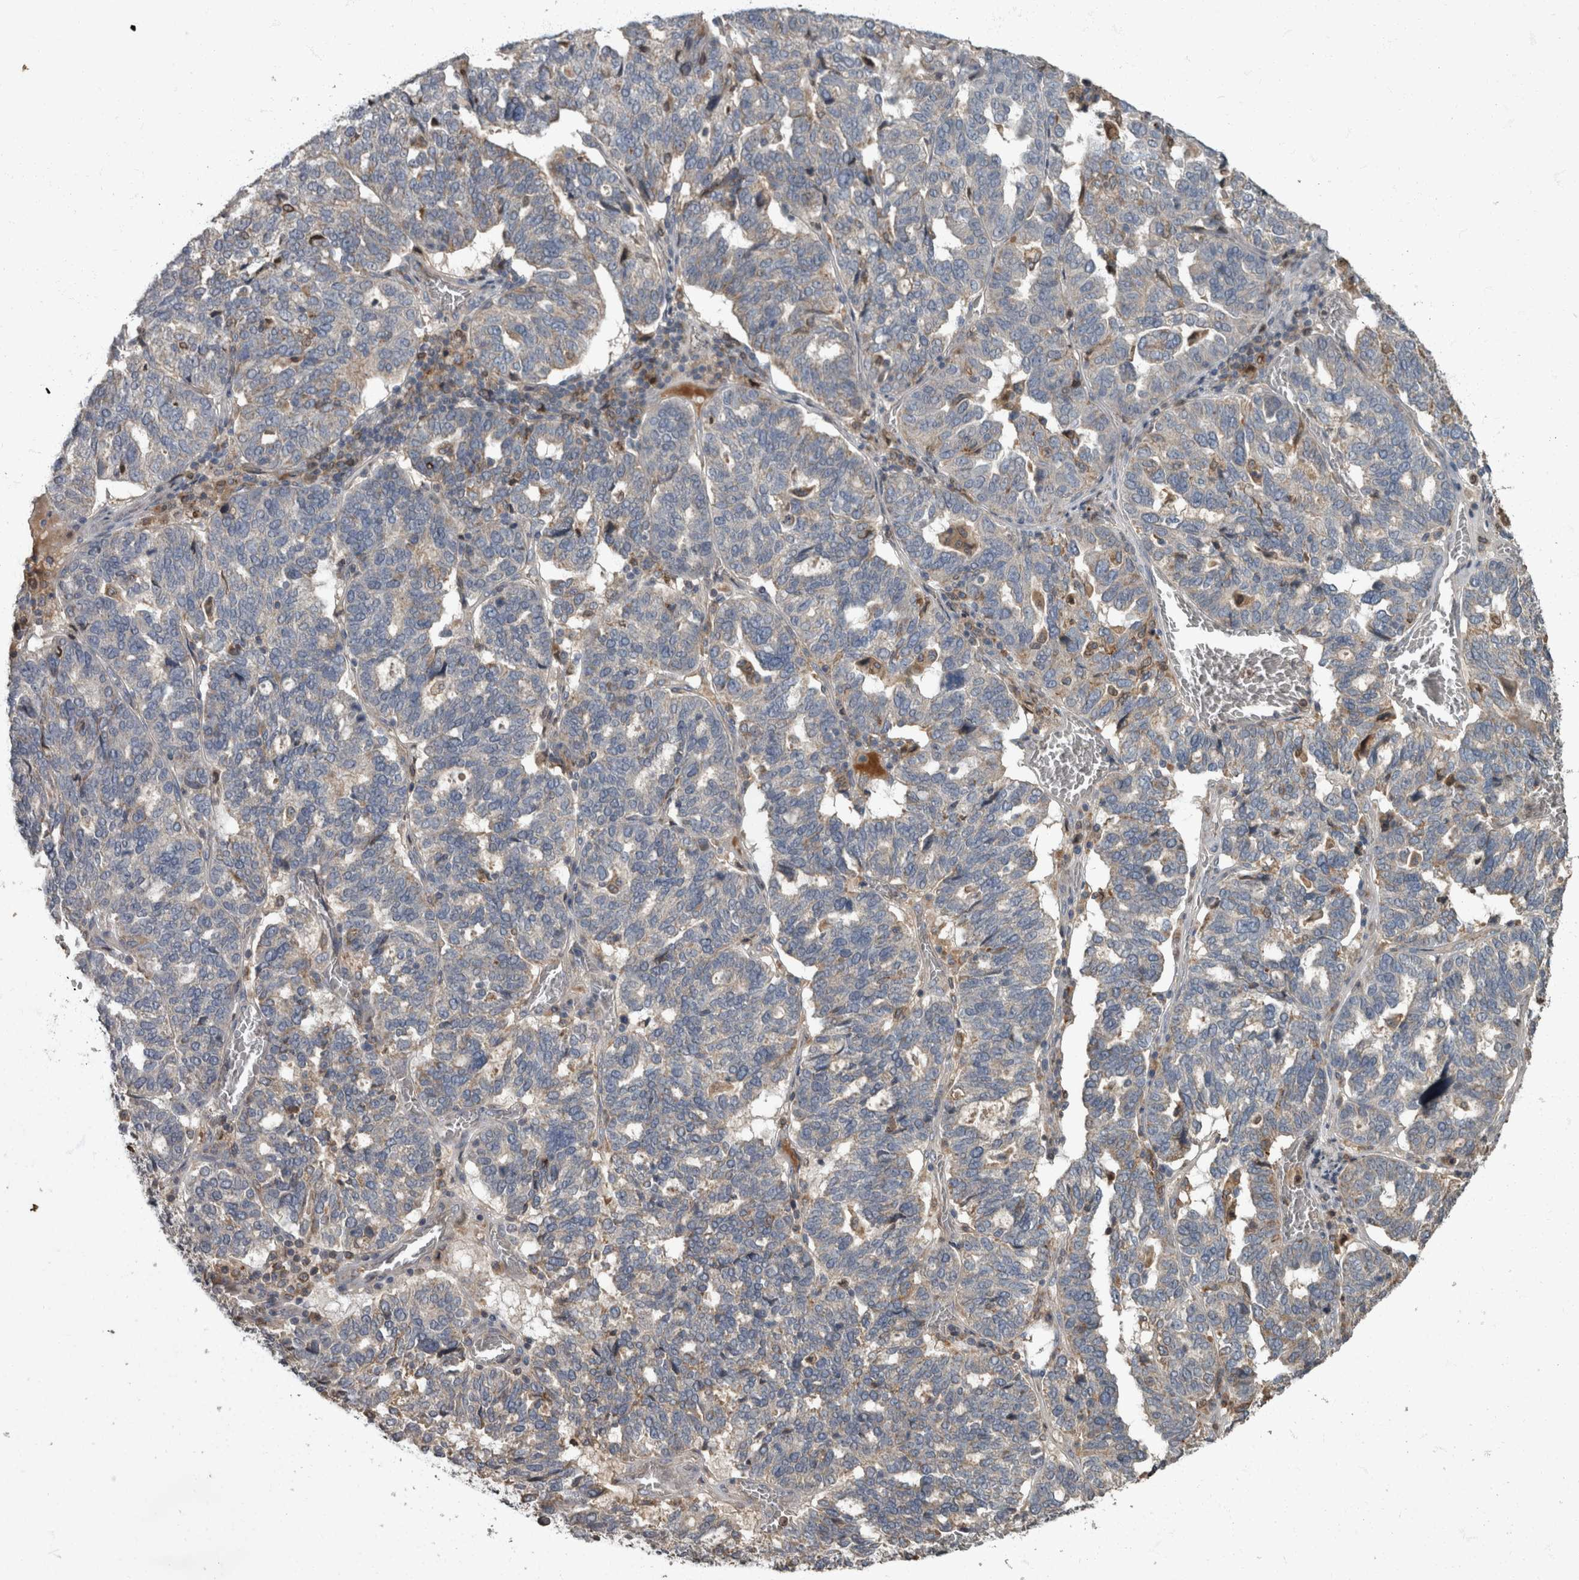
{"staining": {"intensity": "negative", "quantity": "none", "location": "none"}, "tissue": "ovarian cancer", "cell_type": "Tumor cells", "image_type": "cancer", "snomed": [{"axis": "morphology", "description": "Cystadenocarcinoma, serous, NOS"}, {"axis": "topography", "description": "Ovary"}], "caption": "The photomicrograph exhibits no staining of tumor cells in serous cystadenocarcinoma (ovarian).", "gene": "PPP1R3C", "patient": {"sex": "female", "age": 59}}